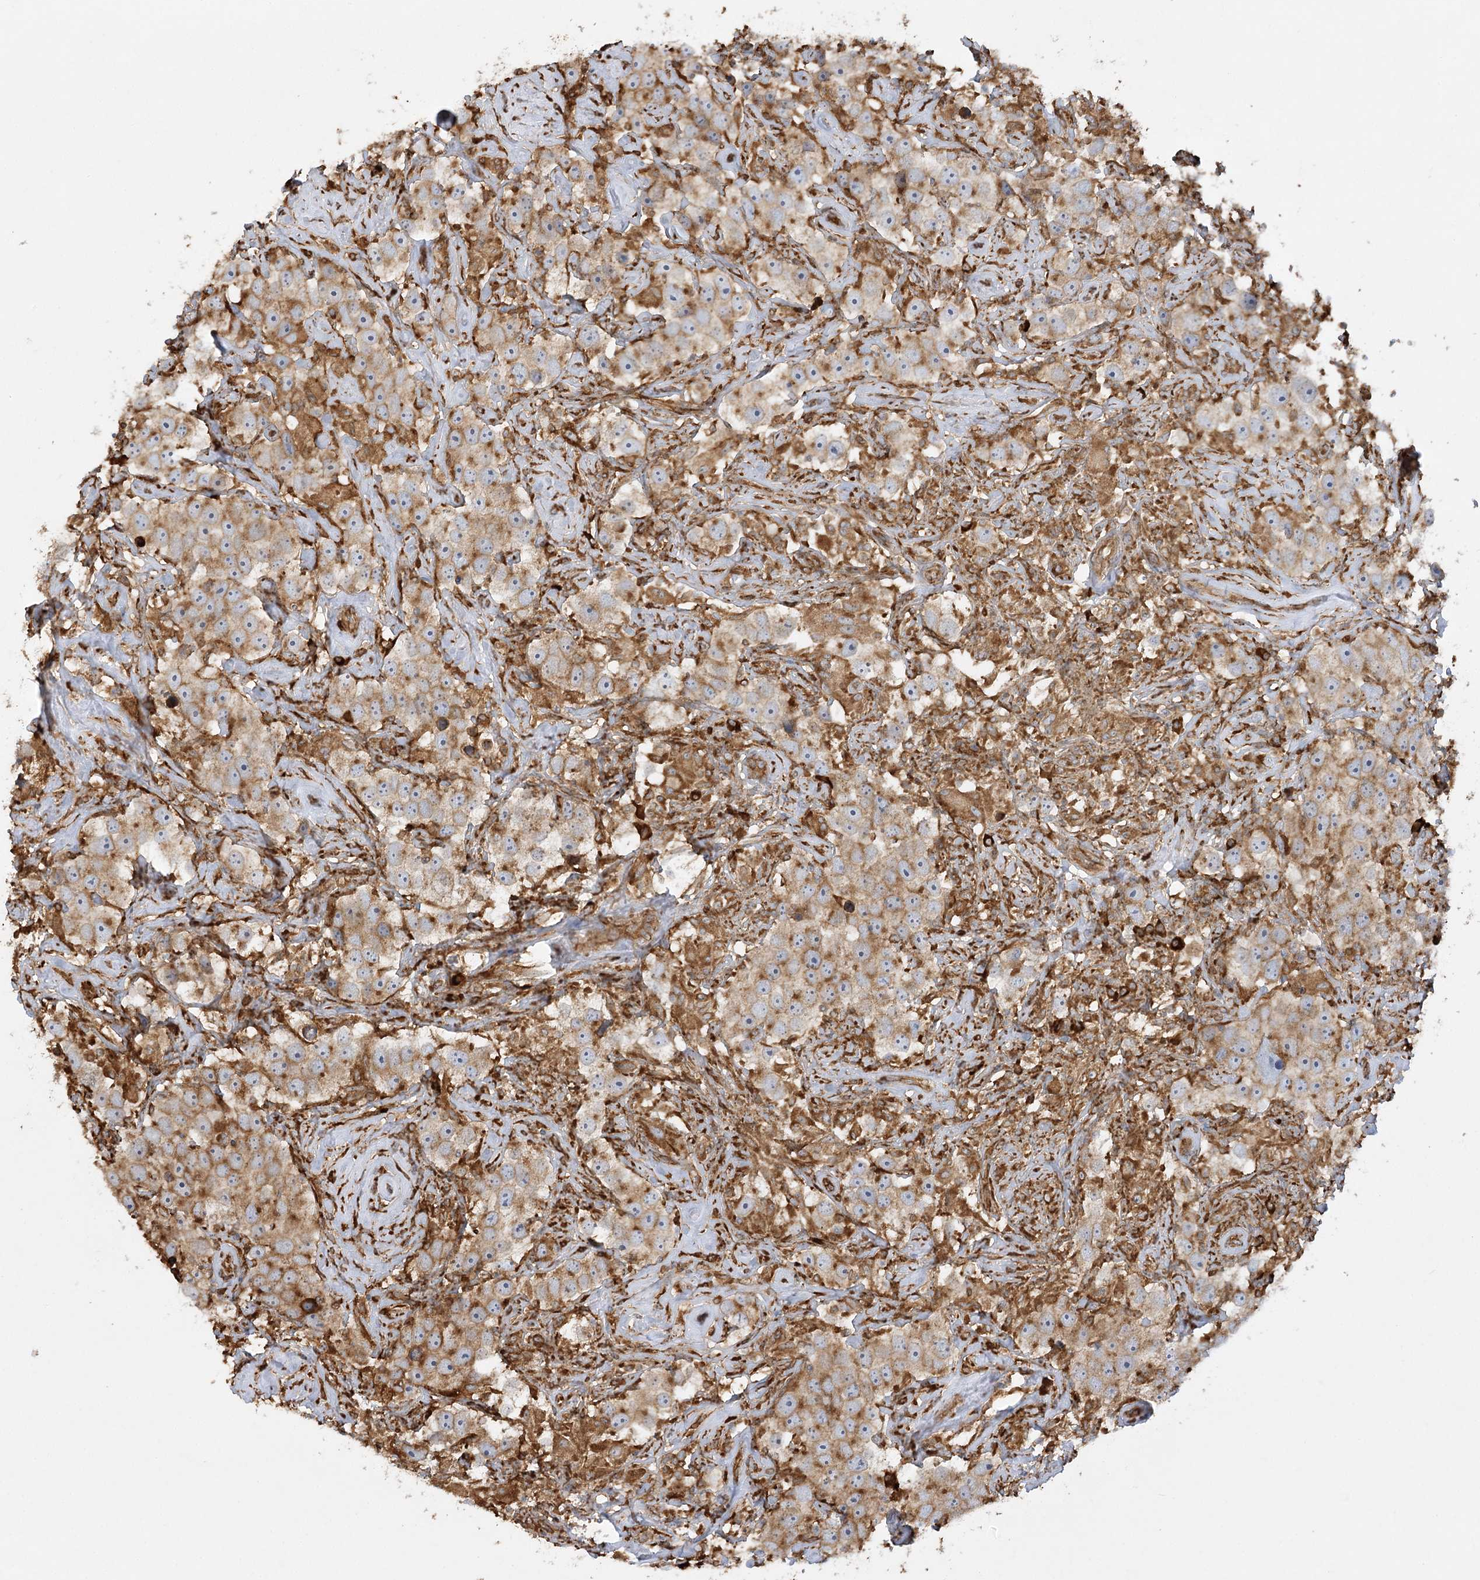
{"staining": {"intensity": "moderate", "quantity": ">75%", "location": "cytoplasmic/membranous"}, "tissue": "testis cancer", "cell_type": "Tumor cells", "image_type": "cancer", "snomed": [{"axis": "morphology", "description": "Seminoma, NOS"}, {"axis": "topography", "description": "Testis"}], "caption": "Testis seminoma stained with a brown dye exhibits moderate cytoplasmic/membranous positive expression in about >75% of tumor cells.", "gene": "ACAP2", "patient": {"sex": "male", "age": 49}}